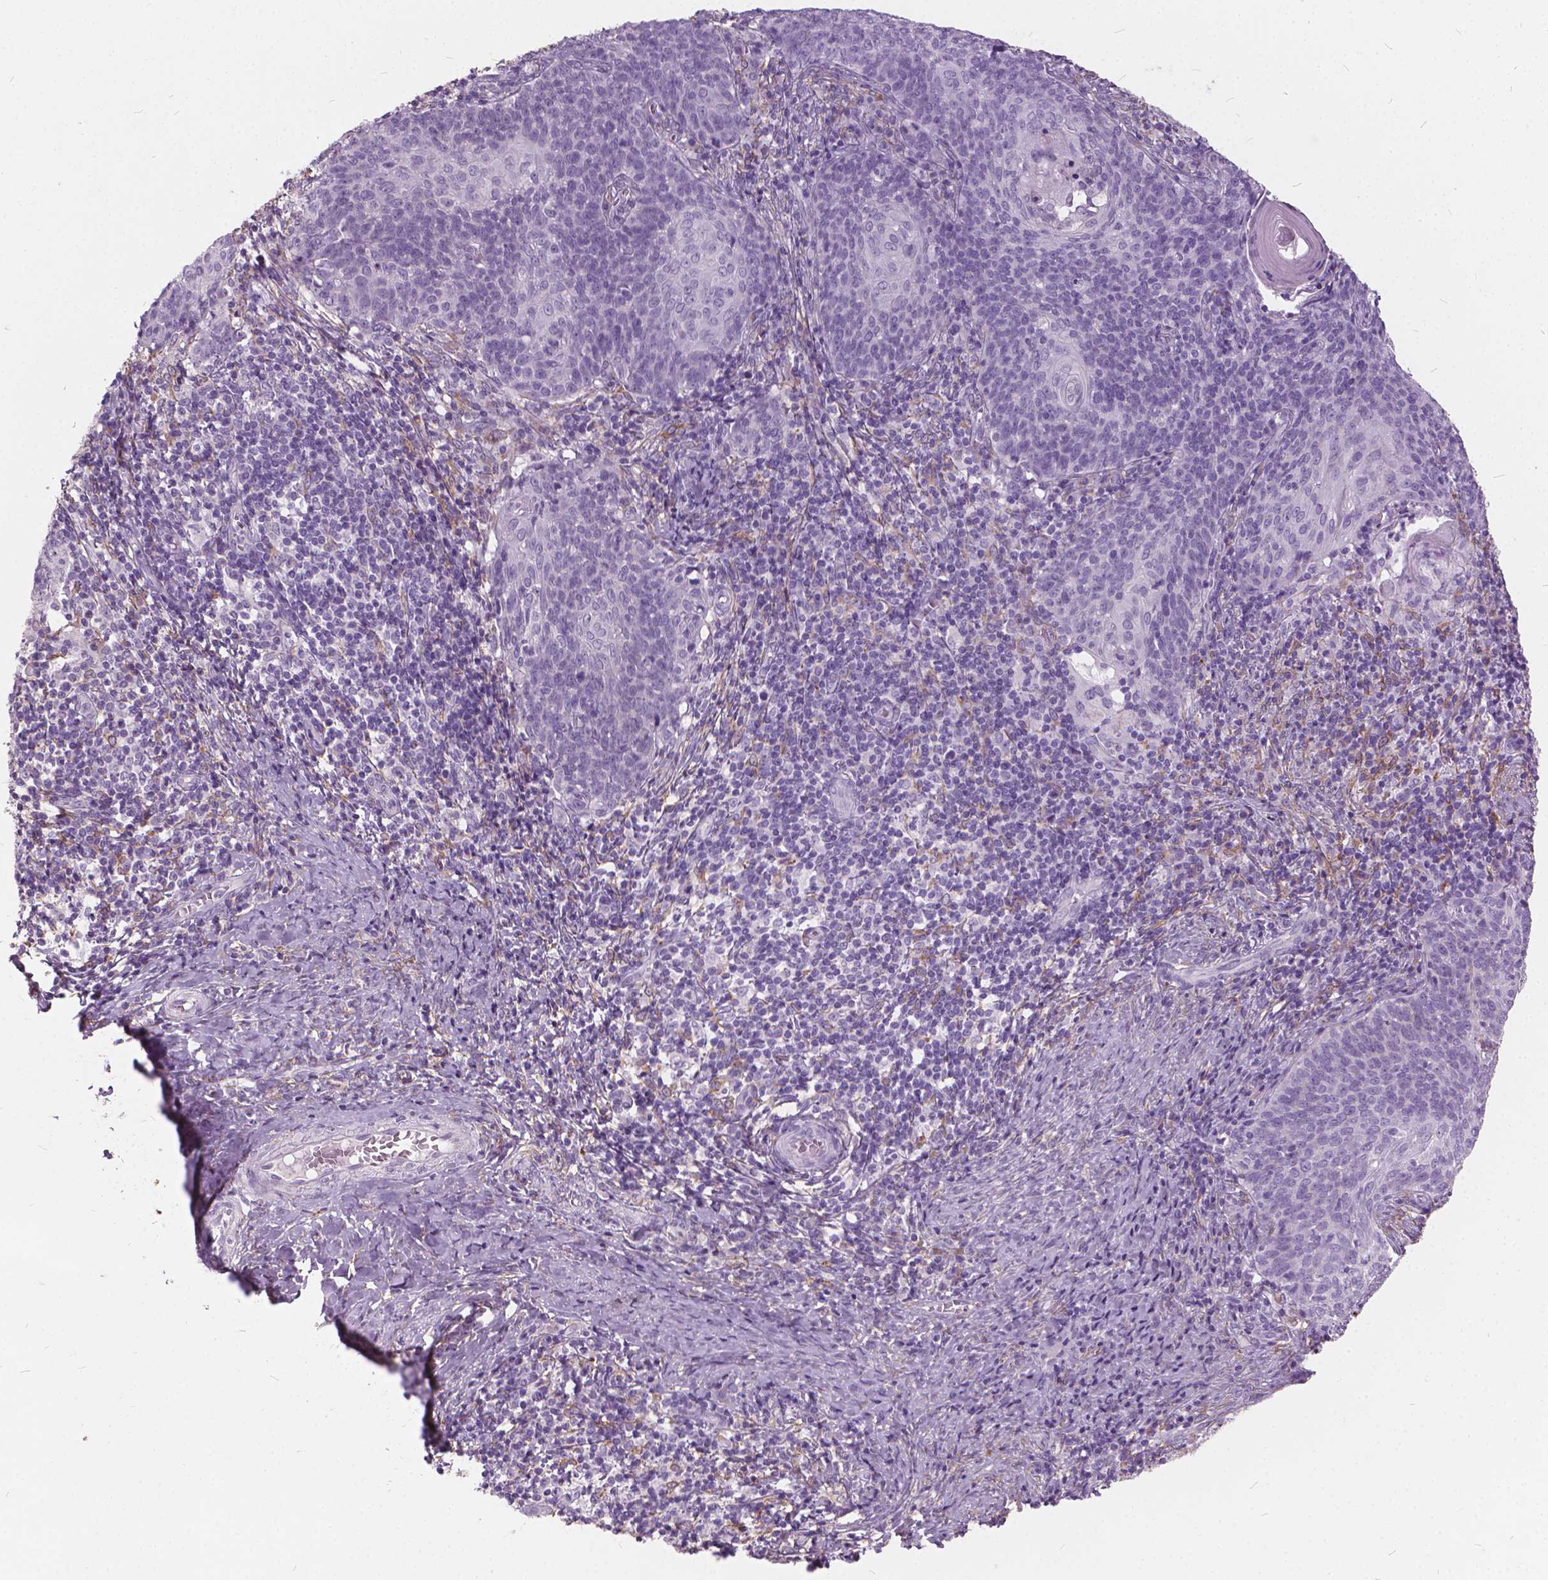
{"staining": {"intensity": "negative", "quantity": "none", "location": "none"}, "tissue": "cervical cancer", "cell_type": "Tumor cells", "image_type": "cancer", "snomed": [{"axis": "morphology", "description": "Normal tissue, NOS"}, {"axis": "morphology", "description": "Squamous cell carcinoma, NOS"}, {"axis": "topography", "description": "Cervix"}], "caption": "This is an immunohistochemistry (IHC) micrograph of cervical cancer (squamous cell carcinoma). There is no positivity in tumor cells.", "gene": "DNM1", "patient": {"sex": "female", "age": 39}}